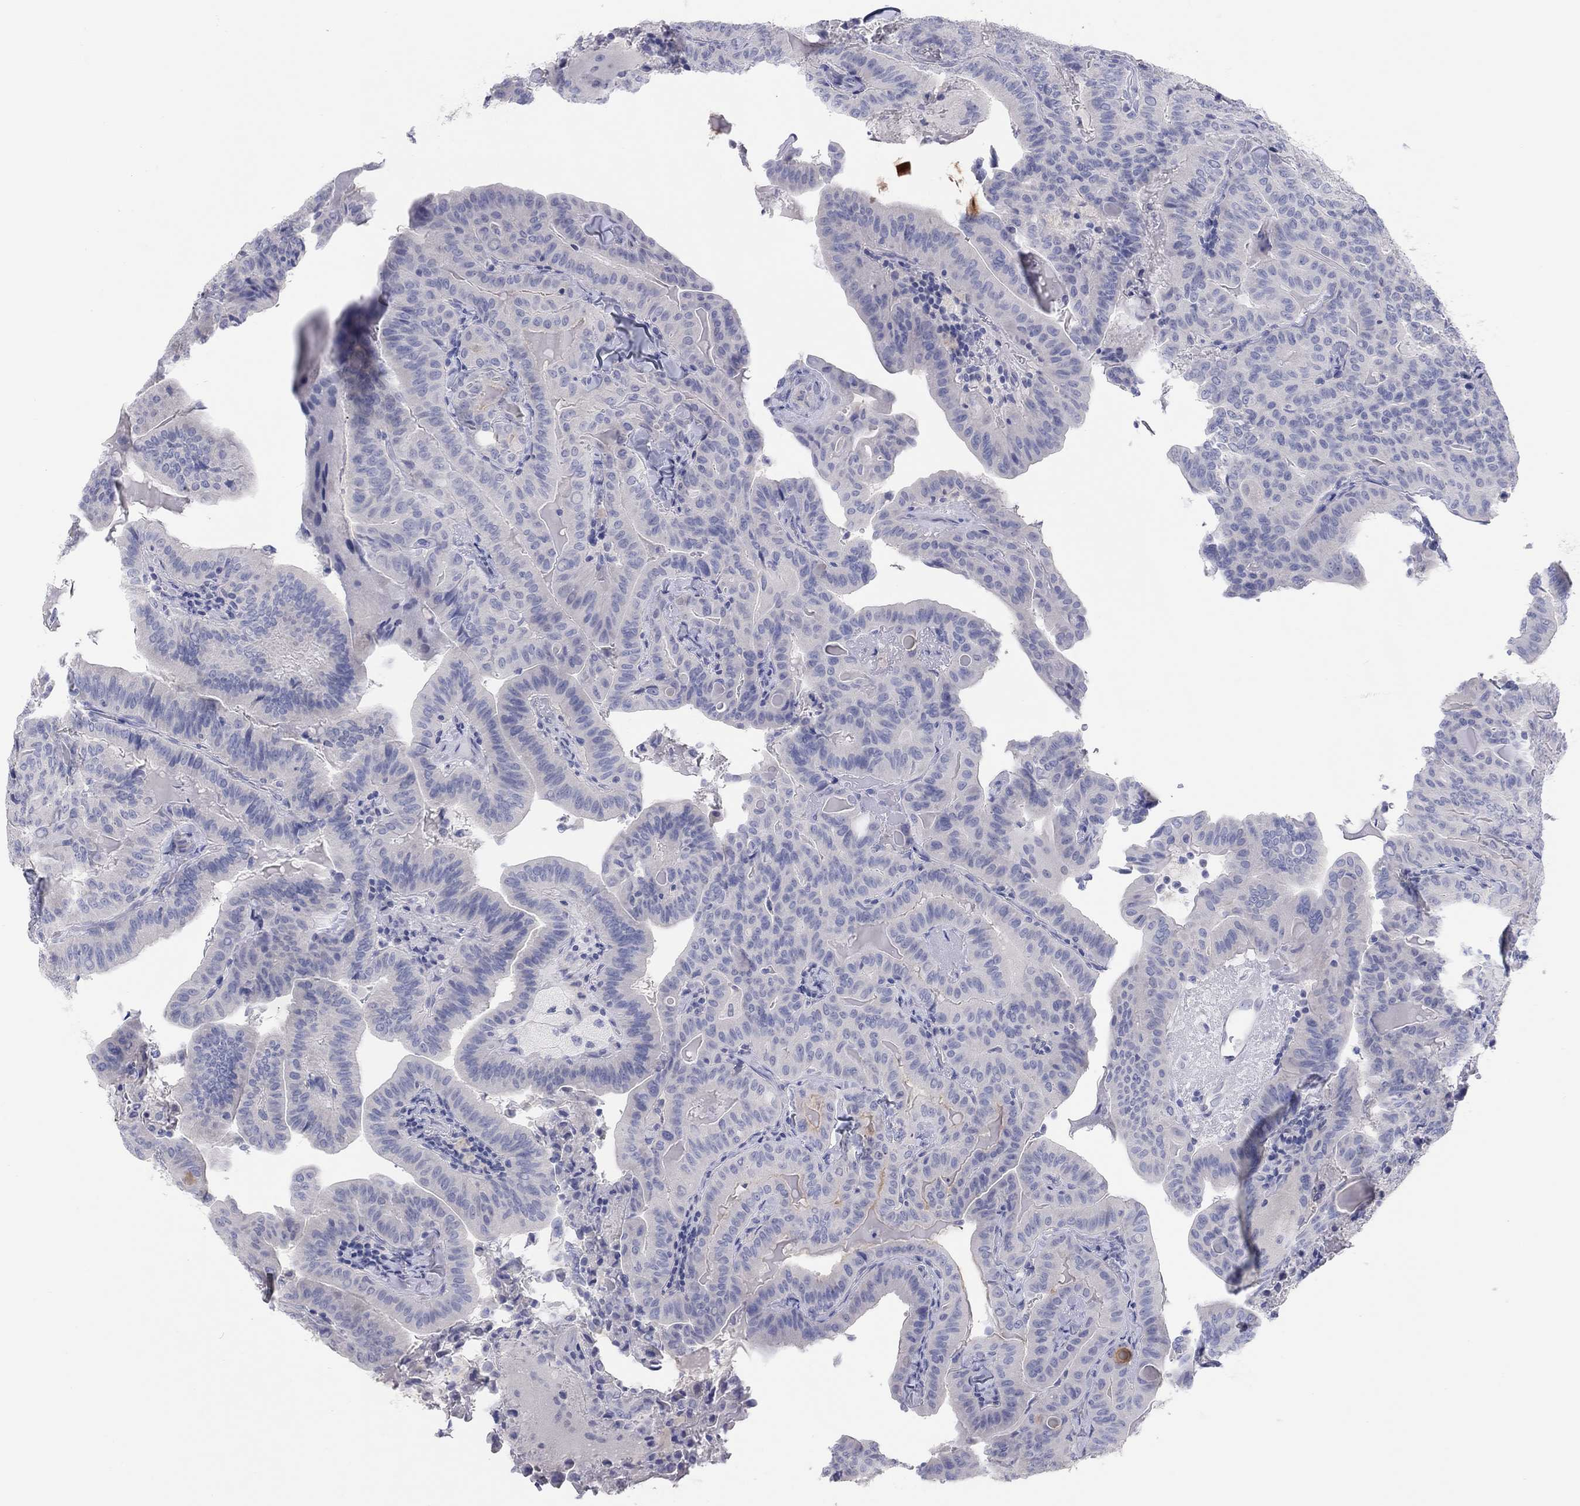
{"staining": {"intensity": "negative", "quantity": "none", "location": "none"}, "tissue": "thyroid cancer", "cell_type": "Tumor cells", "image_type": "cancer", "snomed": [{"axis": "morphology", "description": "Papillary adenocarcinoma, NOS"}, {"axis": "topography", "description": "Thyroid gland"}], "caption": "Immunohistochemistry micrograph of neoplastic tissue: human thyroid cancer stained with DAB (3,3'-diaminobenzidine) exhibits no significant protein staining in tumor cells.", "gene": "CPNE6", "patient": {"sex": "female", "age": 68}}